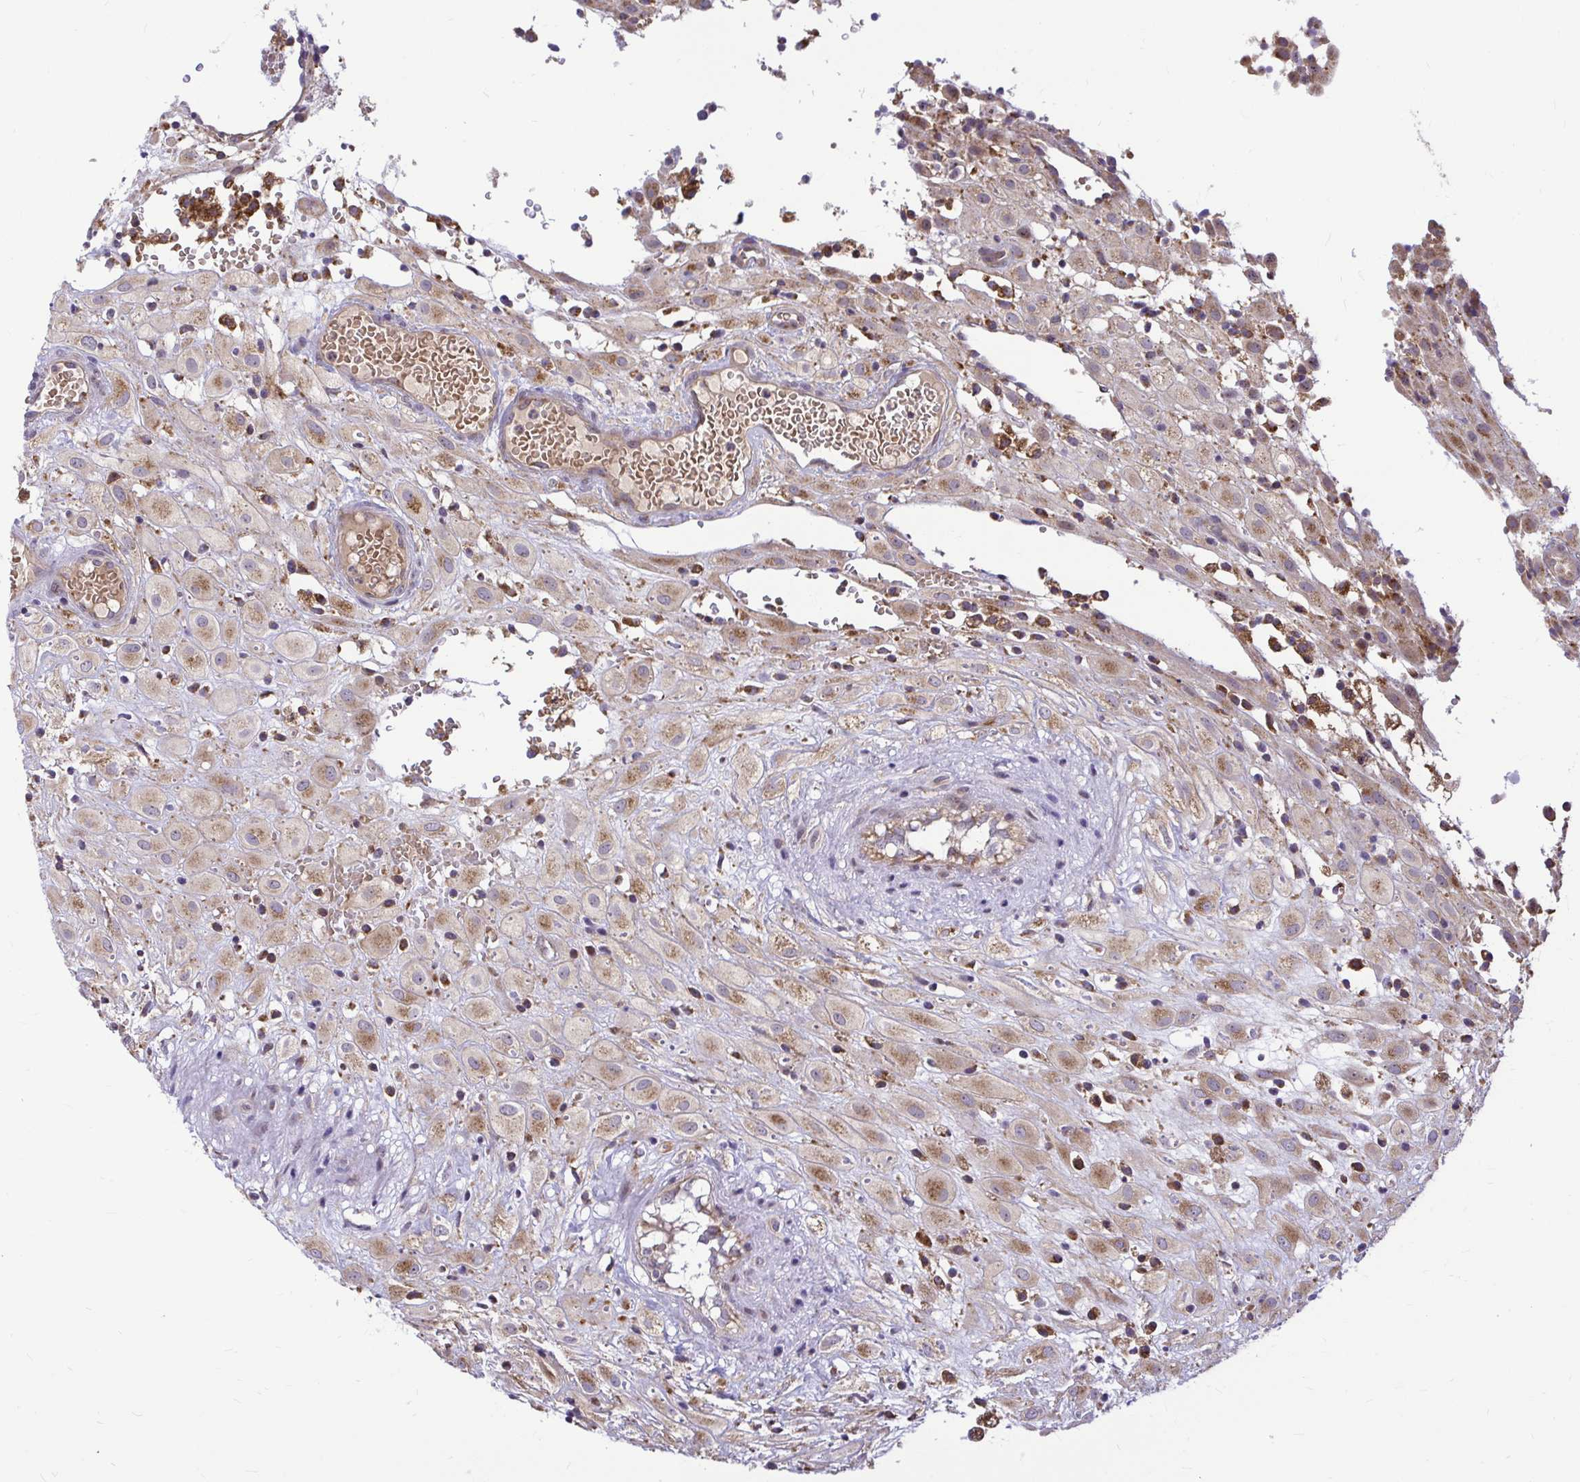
{"staining": {"intensity": "moderate", "quantity": "25%-75%", "location": "cytoplasmic/membranous"}, "tissue": "placenta", "cell_type": "Decidual cells", "image_type": "normal", "snomed": [{"axis": "morphology", "description": "Normal tissue, NOS"}, {"axis": "topography", "description": "Placenta"}], "caption": "A medium amount of moderate cytoplasmic/membranous staining is present in approximately 25%-75% of decidual cells in normal placenta.", "gene": "VTI1B", "patient": {"sex": "female", "age": 24}}